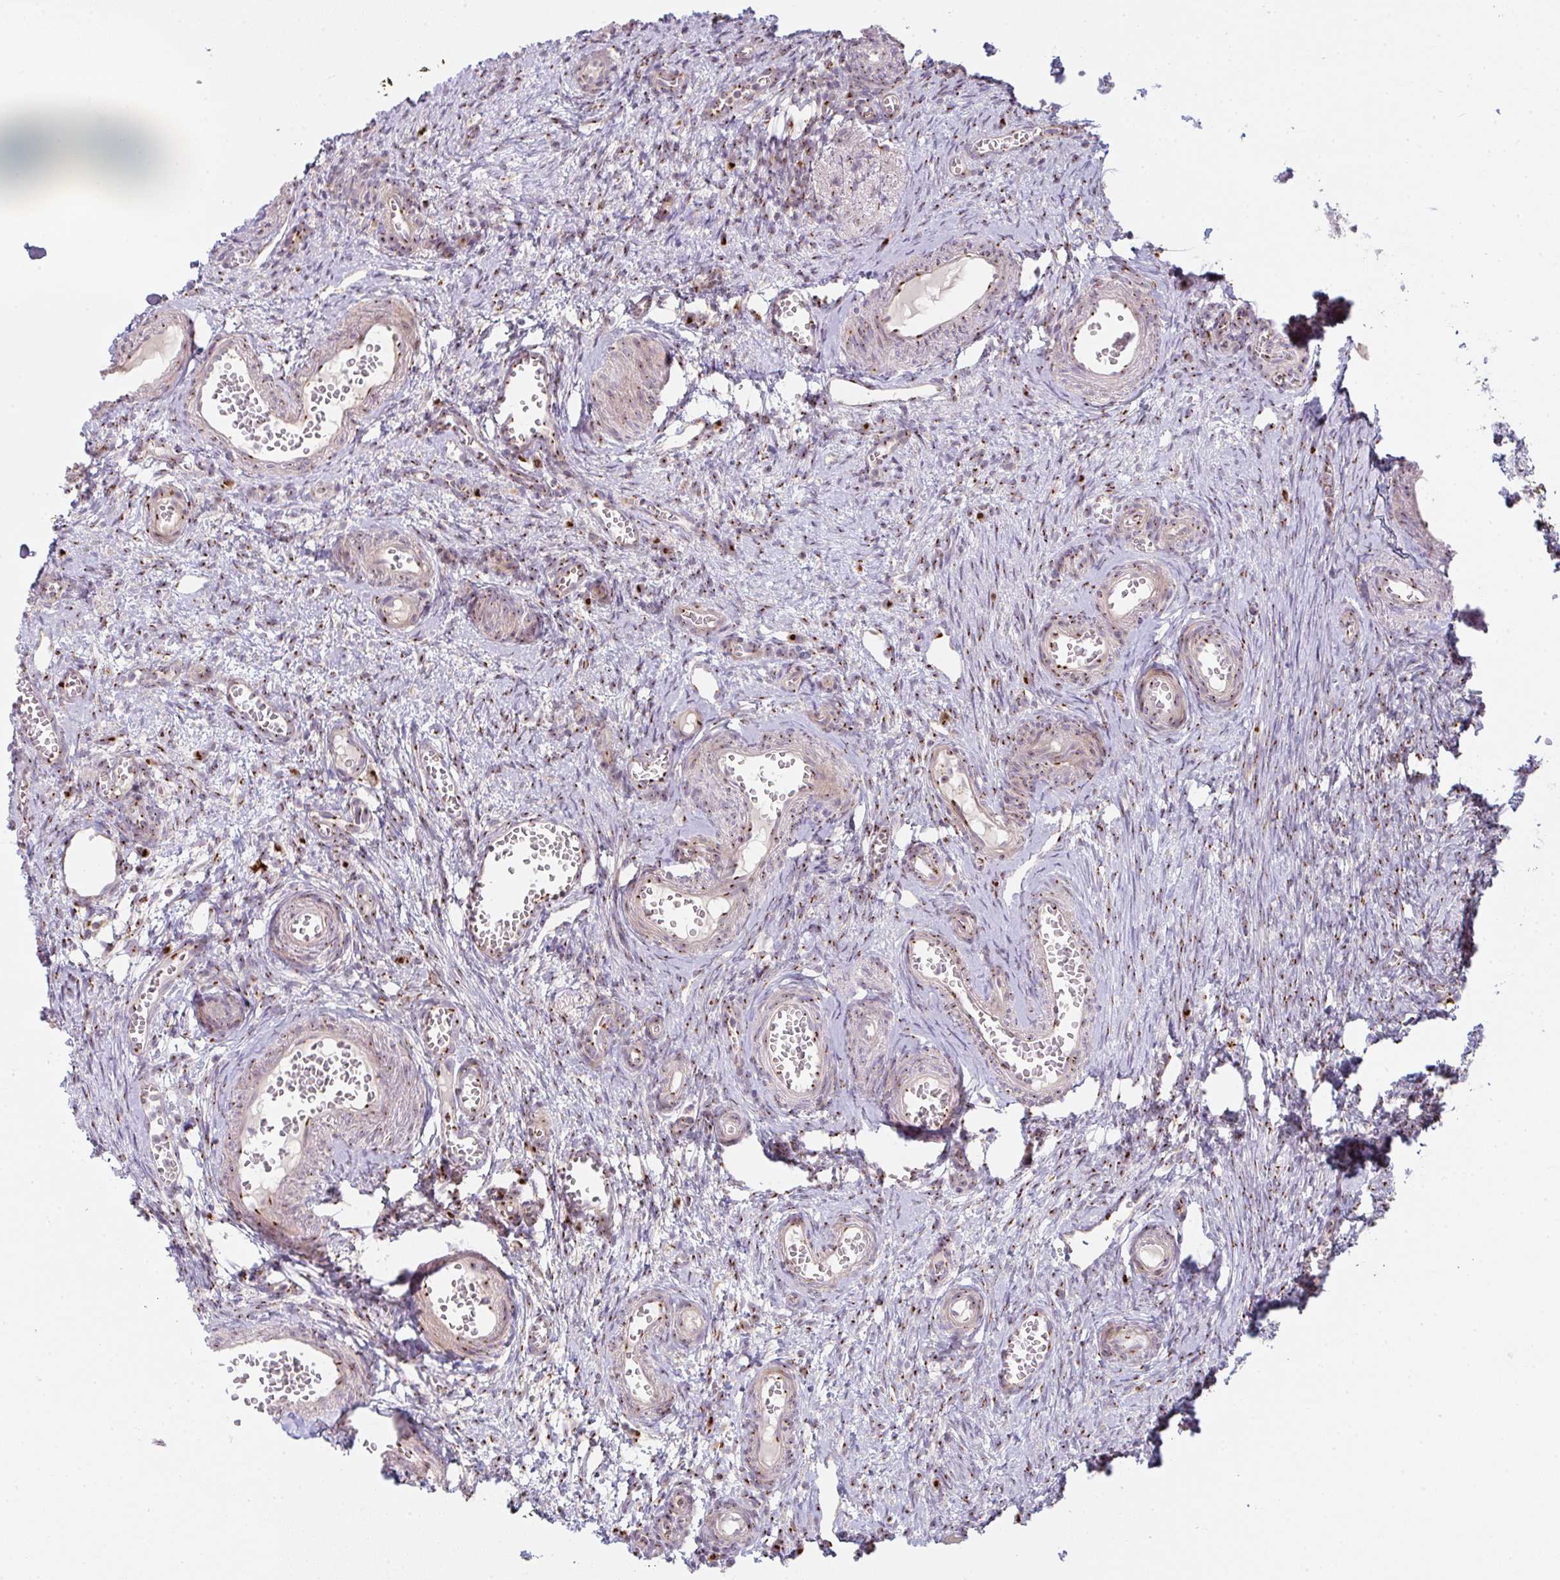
{"staining": {"intensity": "strong", "quantity": ">75%", "location": "cytoplasmic/membranous"}, "tissue": "ovary", "cell_type": "Follicle cells", "image_type": "normal", "snomed": [{"axis": "morphology", "description": "Normal tissue, NOS"}, {"axis": "topography", "description": "Ovary"}], "caption": "A high-resolution image shows immunohistochemistry staining of unremarkable ovary, which shows strong cytoplasmic/membranous expression in approximately >75% of follicle cells. Using DAB (3,3'-diaminobenzidine) (brown) and hematoxylin (blue) stains, captured at high magnification using brightfield microscopy.", "gene": "GVQW3", "patient": {"sex": "female", "age": 41}}